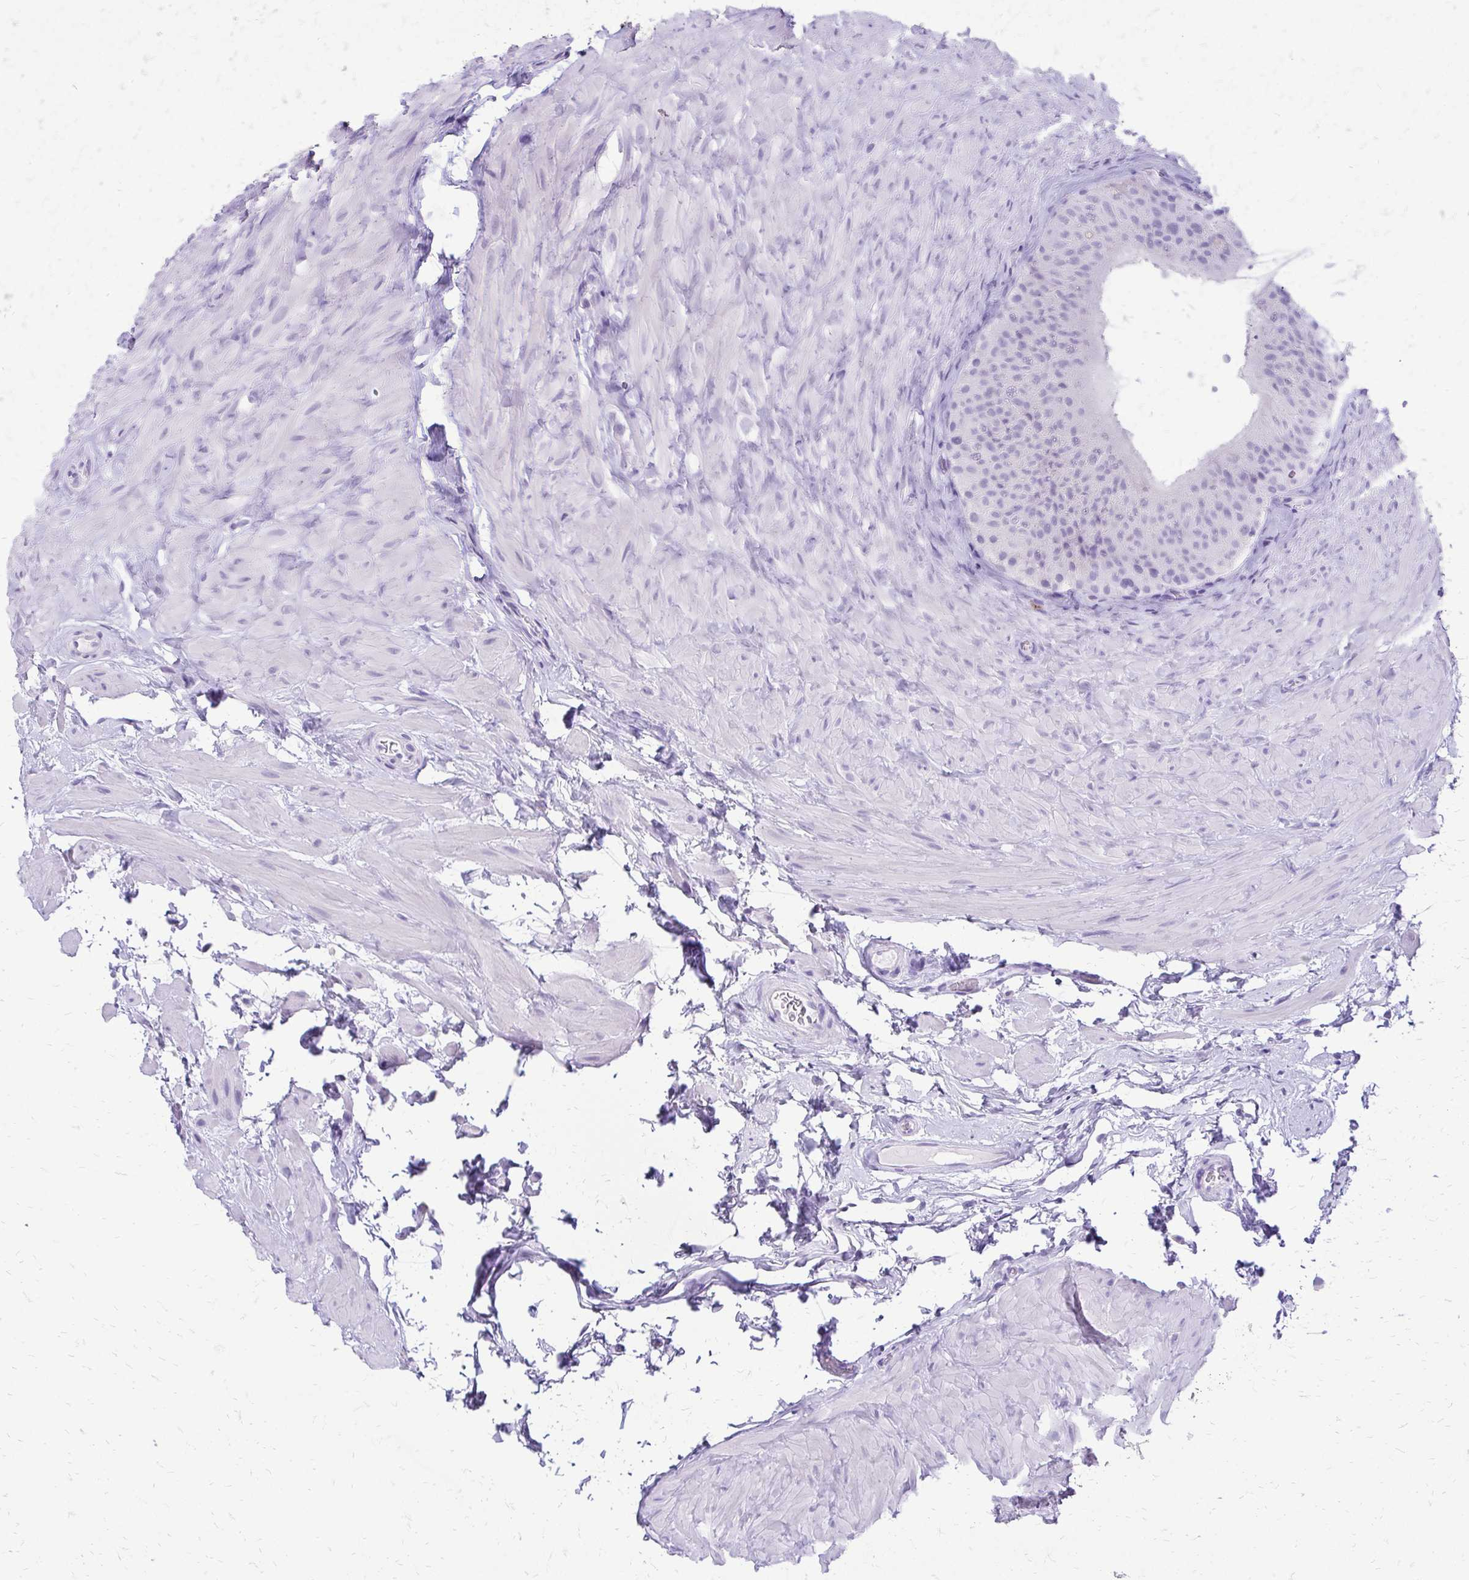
{"staining": {"intensity": "negative", "quantity": "none", "location": "none"}, "tissue": "epididymis", "cell_type": "Glandular cells", "image_type": "normal", "snomed": [{"axis": "morphology", "description": "Normal tissue, NOS"}, {"axis": "topography", "description": "Epididymis, spermatic cord, NOS"}, {"axis": "topography", "description": "Epididymis"}], "caption": "High power microscopy image of an IHC micrograph of normal epididymis, revealing no significant expression in glandular cells. Brightfield microscopy of immunohistochemistry (IHC) stained with DAB (3,3'-diaminobenzidine) (brown) and hematoxylin (blue), captured at high magnification.", "gene": "SLC32A1", "patient": {"sex": "male", "age": 31}}